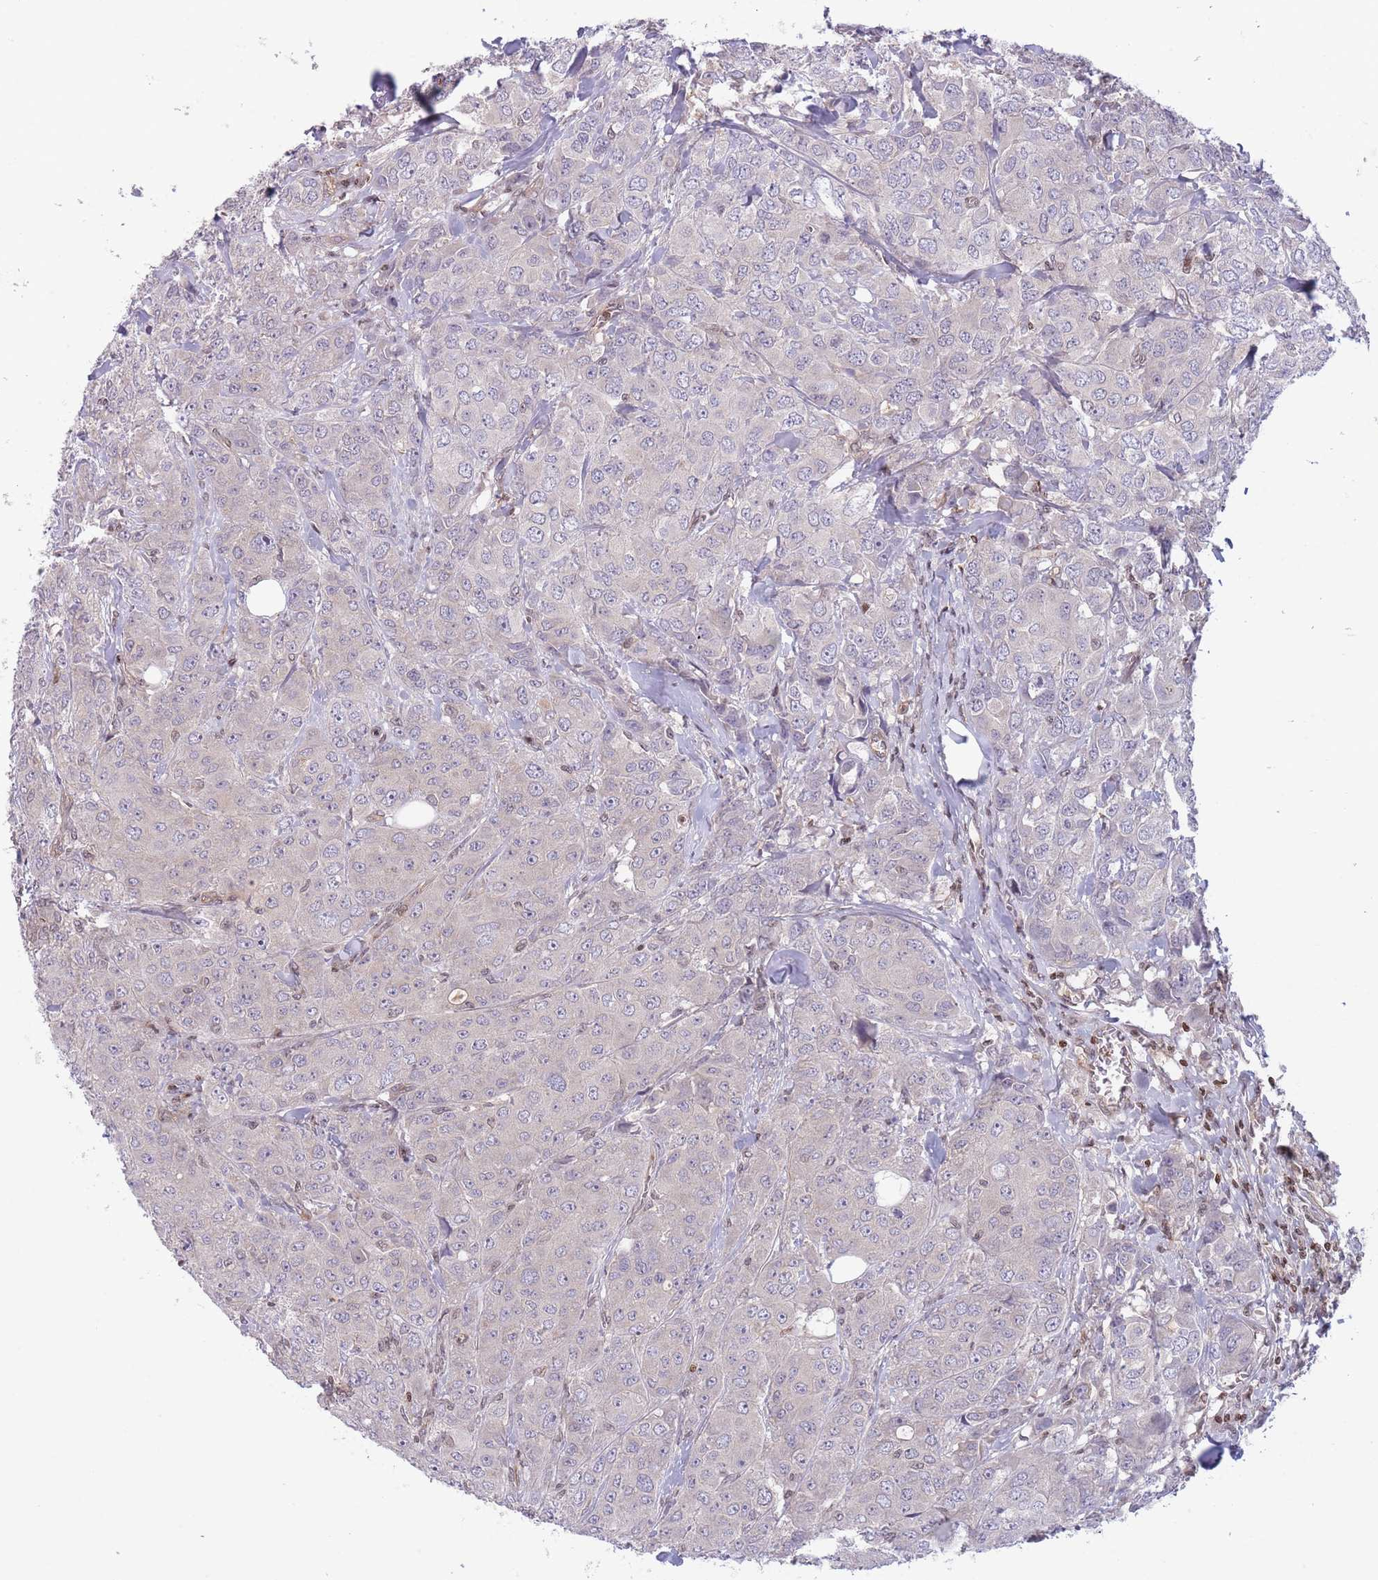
{"staining": {"intensity": "negative", "quantity": "none", "location": "none"}, "tissue": "breast cancer", "cell_type": "Tumor cells", "image_type": "cancer", "snomed": [{"axis": "morphology", "description": "Duct carcinoma"}, {"axis": "topography", "description": "Breast"}], "caption": "DAB immunohistochemical staining of human breast cancer (invasive ductal carcinoma) displays no significant expression in tumor cells.", "gene": "SLC35F5", "patient": {"sex": "female", "age": 43}}